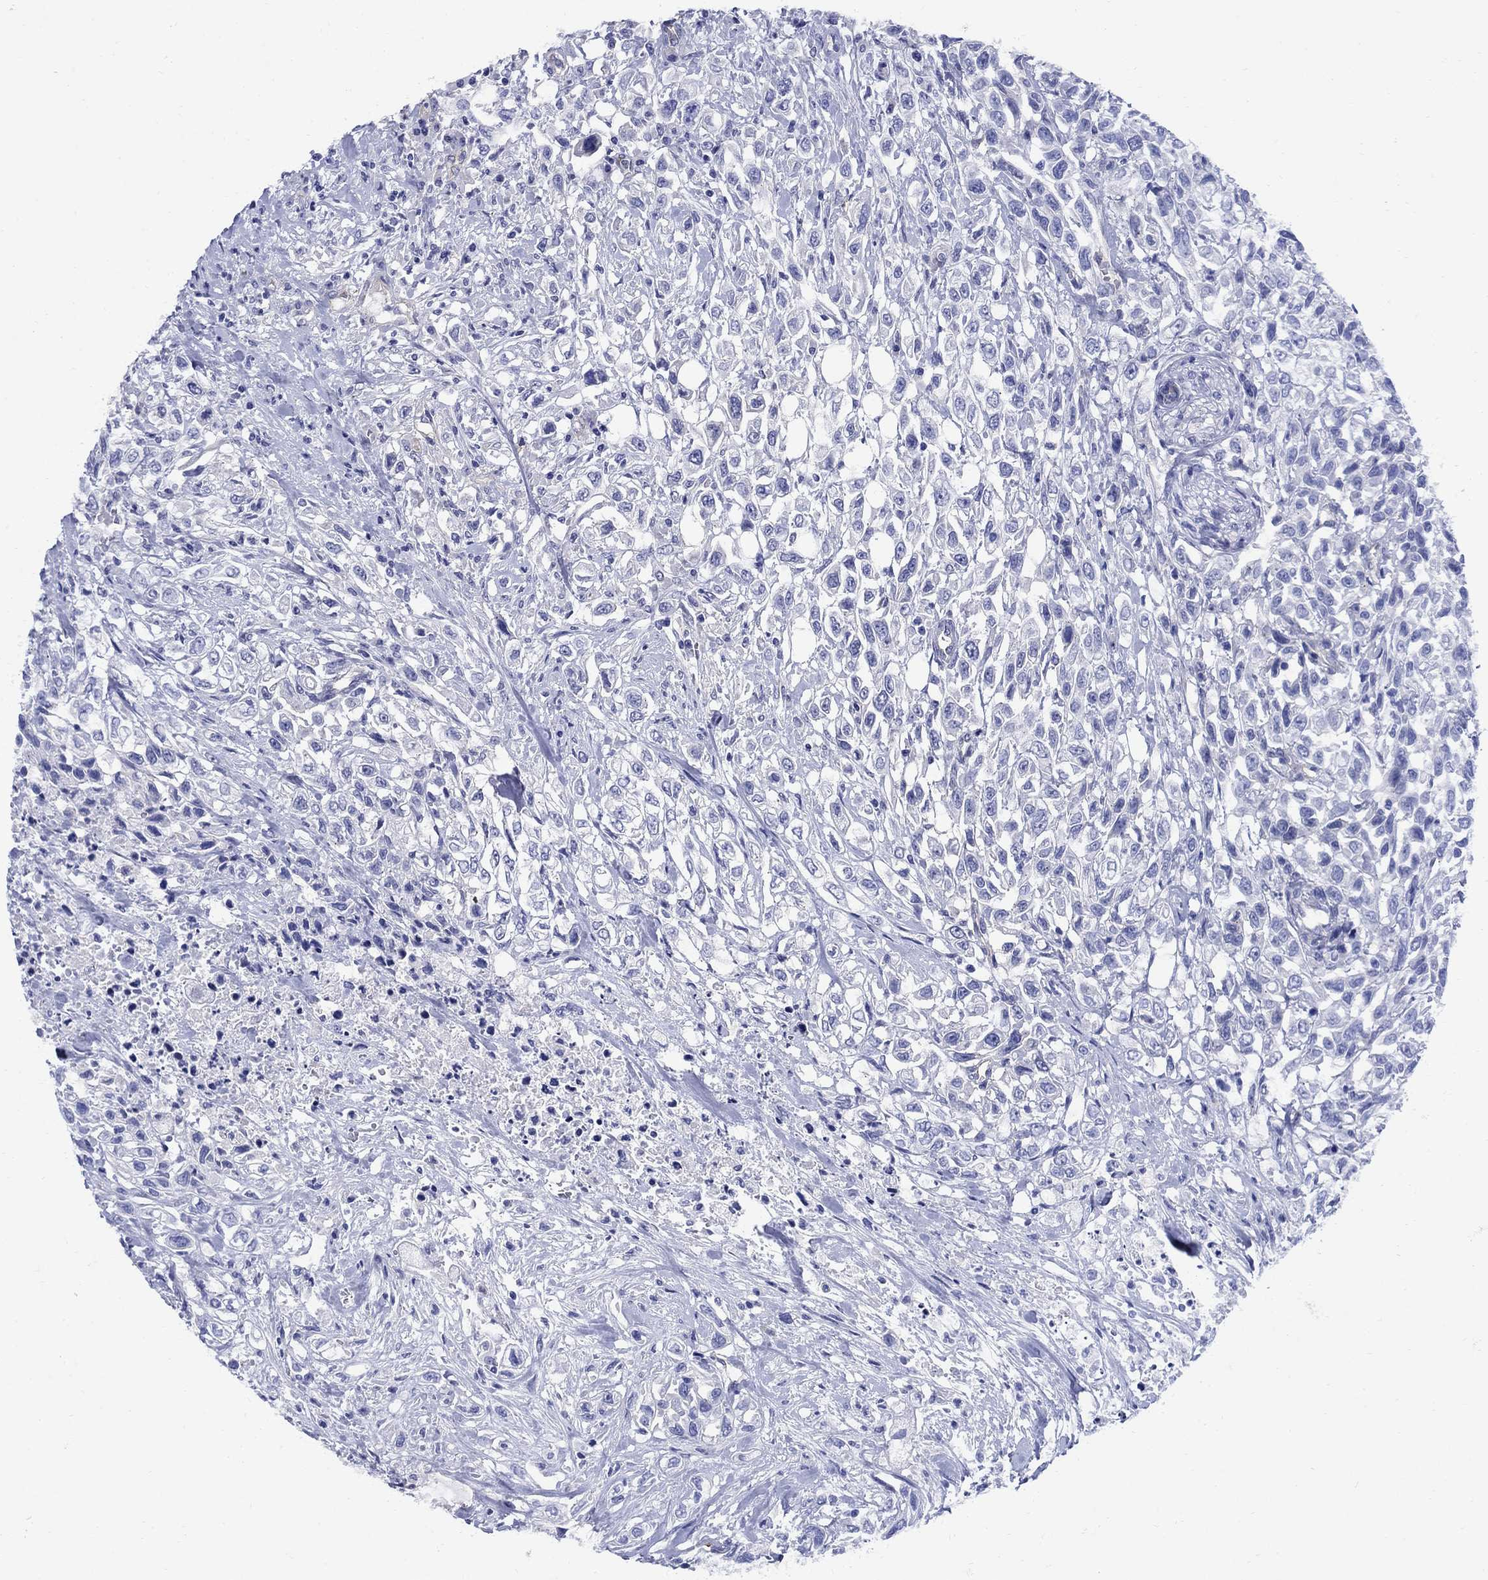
{"staining": {"intensity": "negative", "quantity": "none", "location": "none"}, "tissue": "urothelial cancer", "cell_type": "Tumor cells", "image_type": "cancer", "snomed": [{"axis": "morphology", "description": "Urothelial carcinoma, High grade"}, {"axis": "topography", "description": "Urinary bladder"}], "caption": "IHC of human urothelial carcinoma (high-grade) shows no expression in tumor cells.", "gene": "SMCP", "patient": {"sex": "female", "age": 56}}